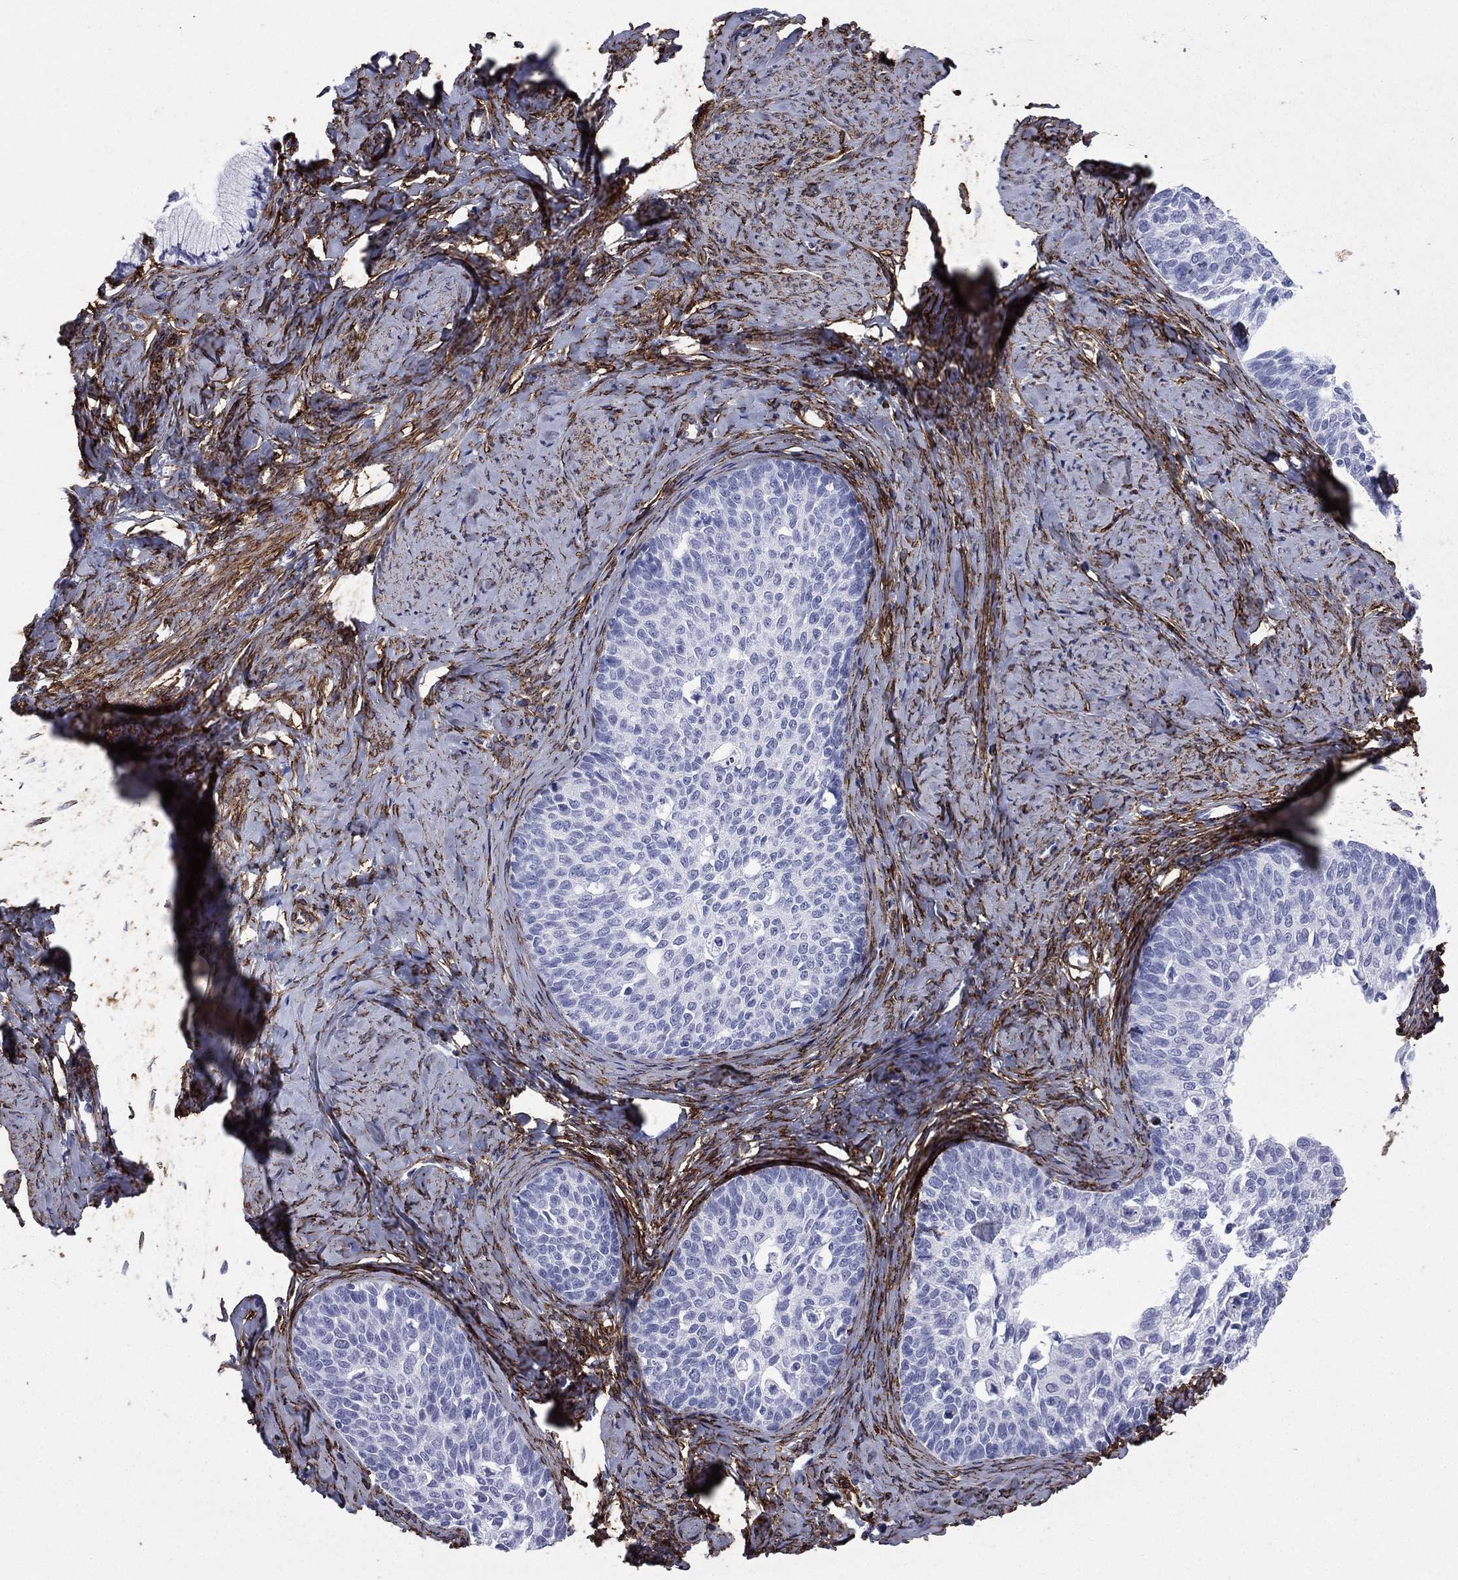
{"staining": {"intensity": "negative", "quantity": "none", "location": "none"}, "tissue": "cervical cancer", "cell_type": "Tumor cells", "image_type": "cancer", "snomed": [{"axis": "morphology", "description": "Squamous cell carcinoma, NOS"}, {"axis": "topography", "description": "Cervix"}], "caption": "DAB (3,3'-diaminobenzidine) immunohistochemical staining of human squamous cell carcinoma (cervical) demonstrates no significant positivity in tumor cells.", "gene": "CAVIN3", "patient": {"sex": "female", "age": 51}}